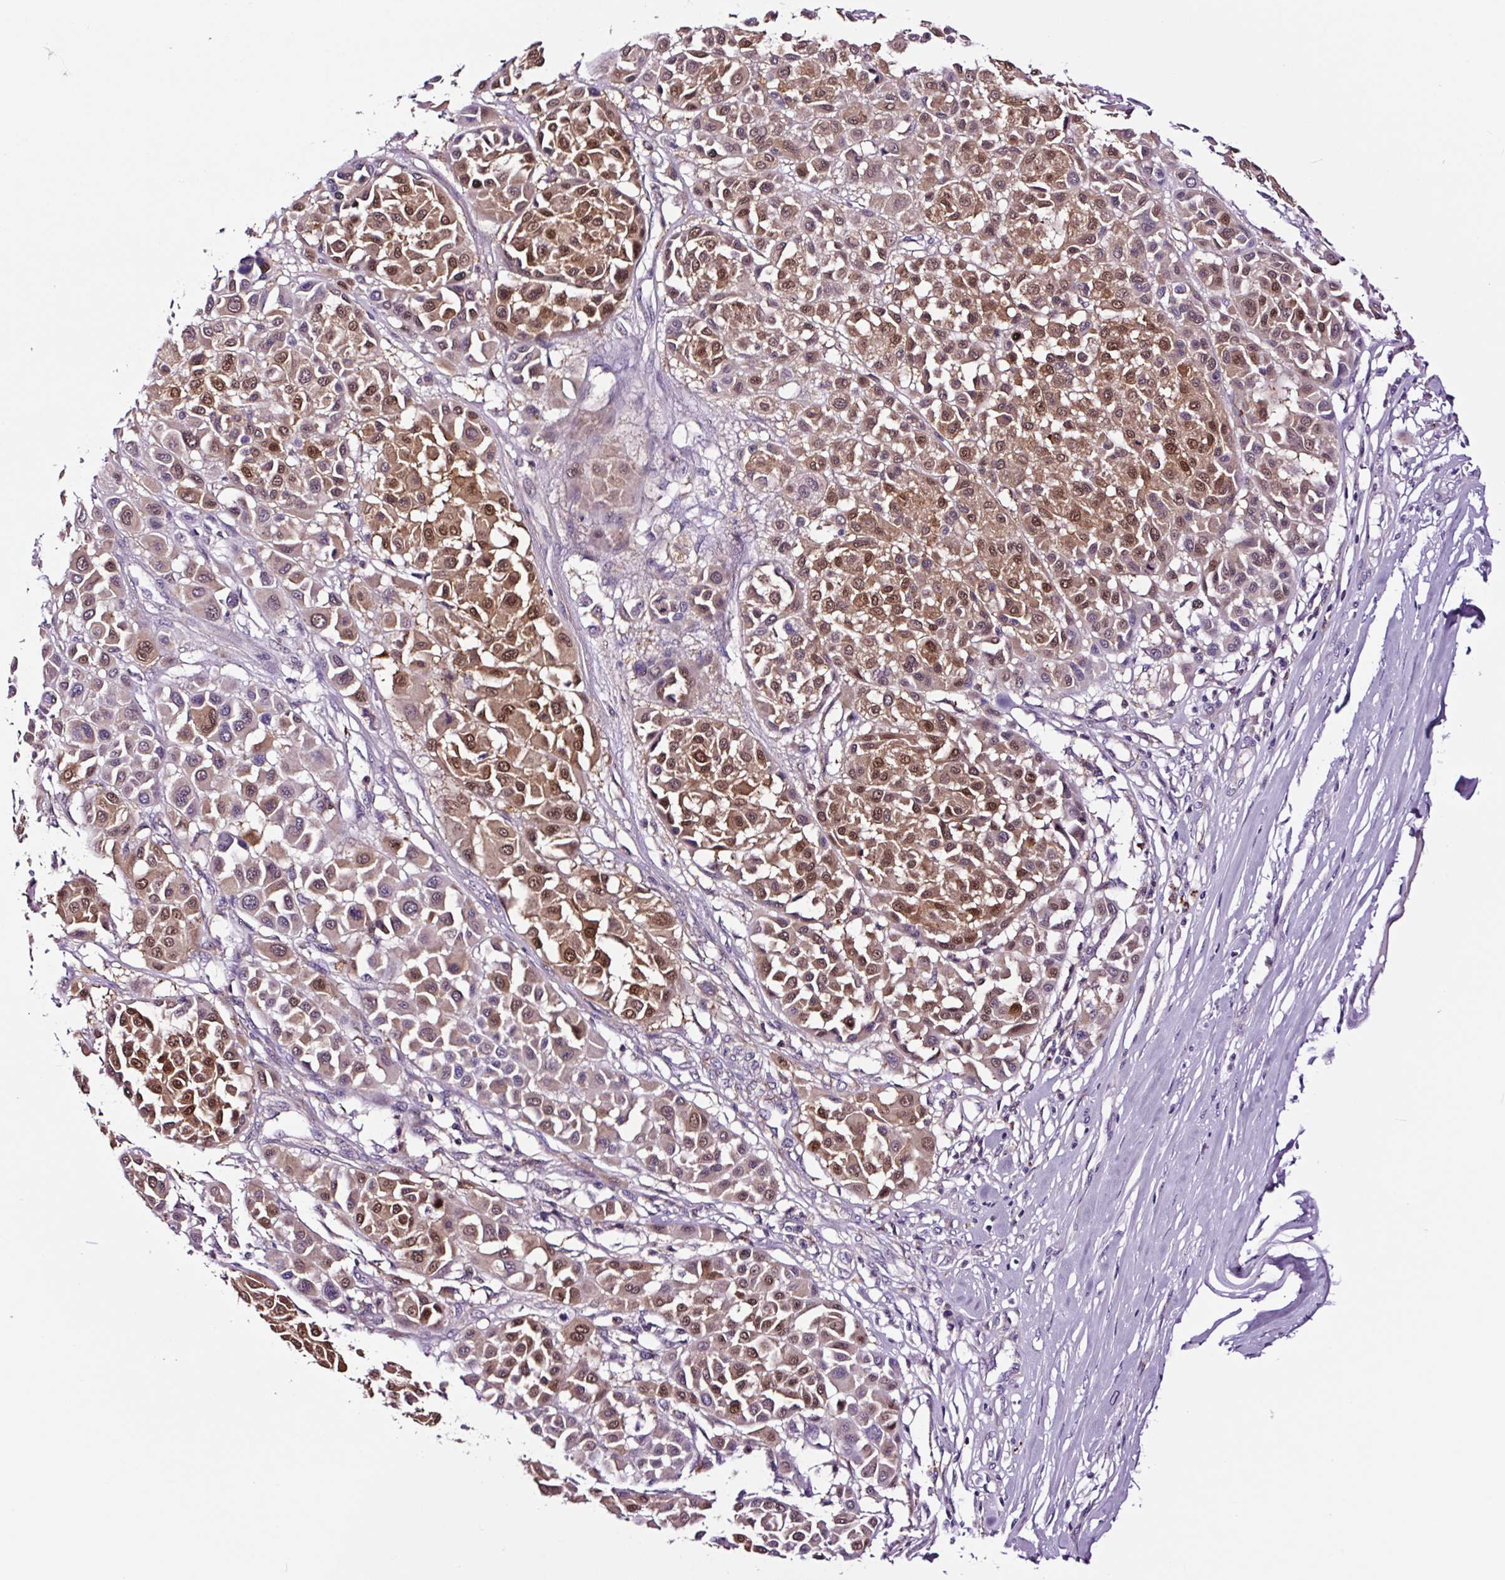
{"staining": {"intensity": "moderate", "quantity": ">75%", "location": "cytoplasmic/membranous,nuclear"}, "tissue": "melanoma", "cell_type": "Tumor cells", "image_type": "cancer", "snomed": [{"axis": "morphology", "description": "Malignant melanoma, Metastatic site"}, {"axis": "topography", "description": "Soft tissue"}], "caption": "A brown stain labels moderate cytoplasmic/membranous and nuclear expression of a protein in human melanoma tumor cells. Nuclei are stained in blue.", "gene": "TAFA3", "patient": {"sex": "male", "age": 41}}